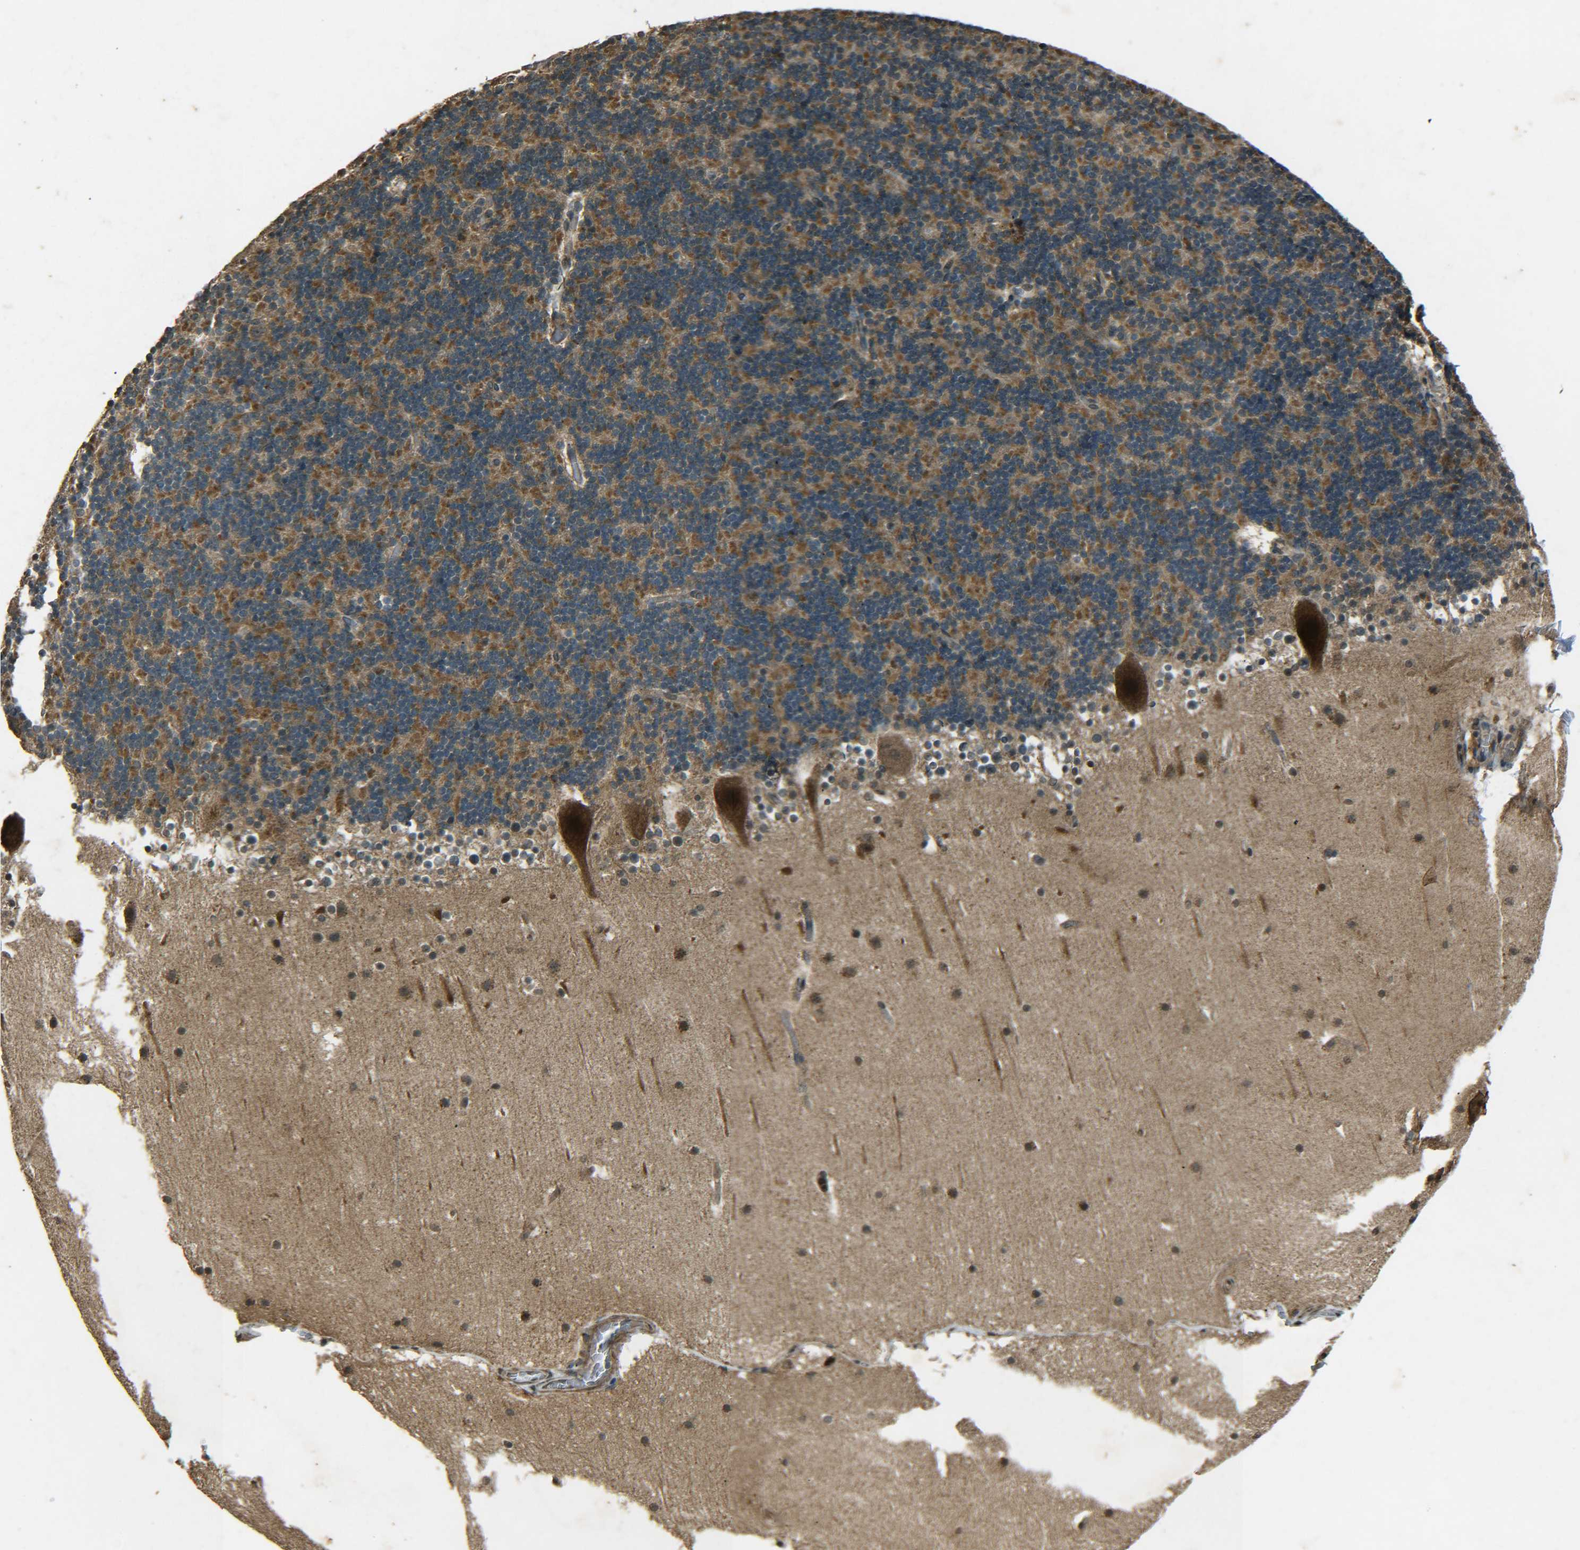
{"staining": {"intensity": "moderate", "quantity": "25%-75%", "location": "cytoplasmic/membranous"}, "tissue": "cerebellum", "cell_type": "Cells in granular layer", "image_type": "normal", "snomed": [{"axis": "morphology", "description": "Normal tissue, NOS"}, {"axis": "topography", "description": "Cerebellum"}], "caption": "Cells in granular layer reveal moderate cytoplasmic/membranous positivity in approximately 25%-75% of cells in benign cerebellum. The protein is stained brown, and the nuclei are stained in blue (DAB IHC with brightfield microscopy, high magnification).", "gene": "PLK2", "patient": {"sex": "male", "age": 45}}